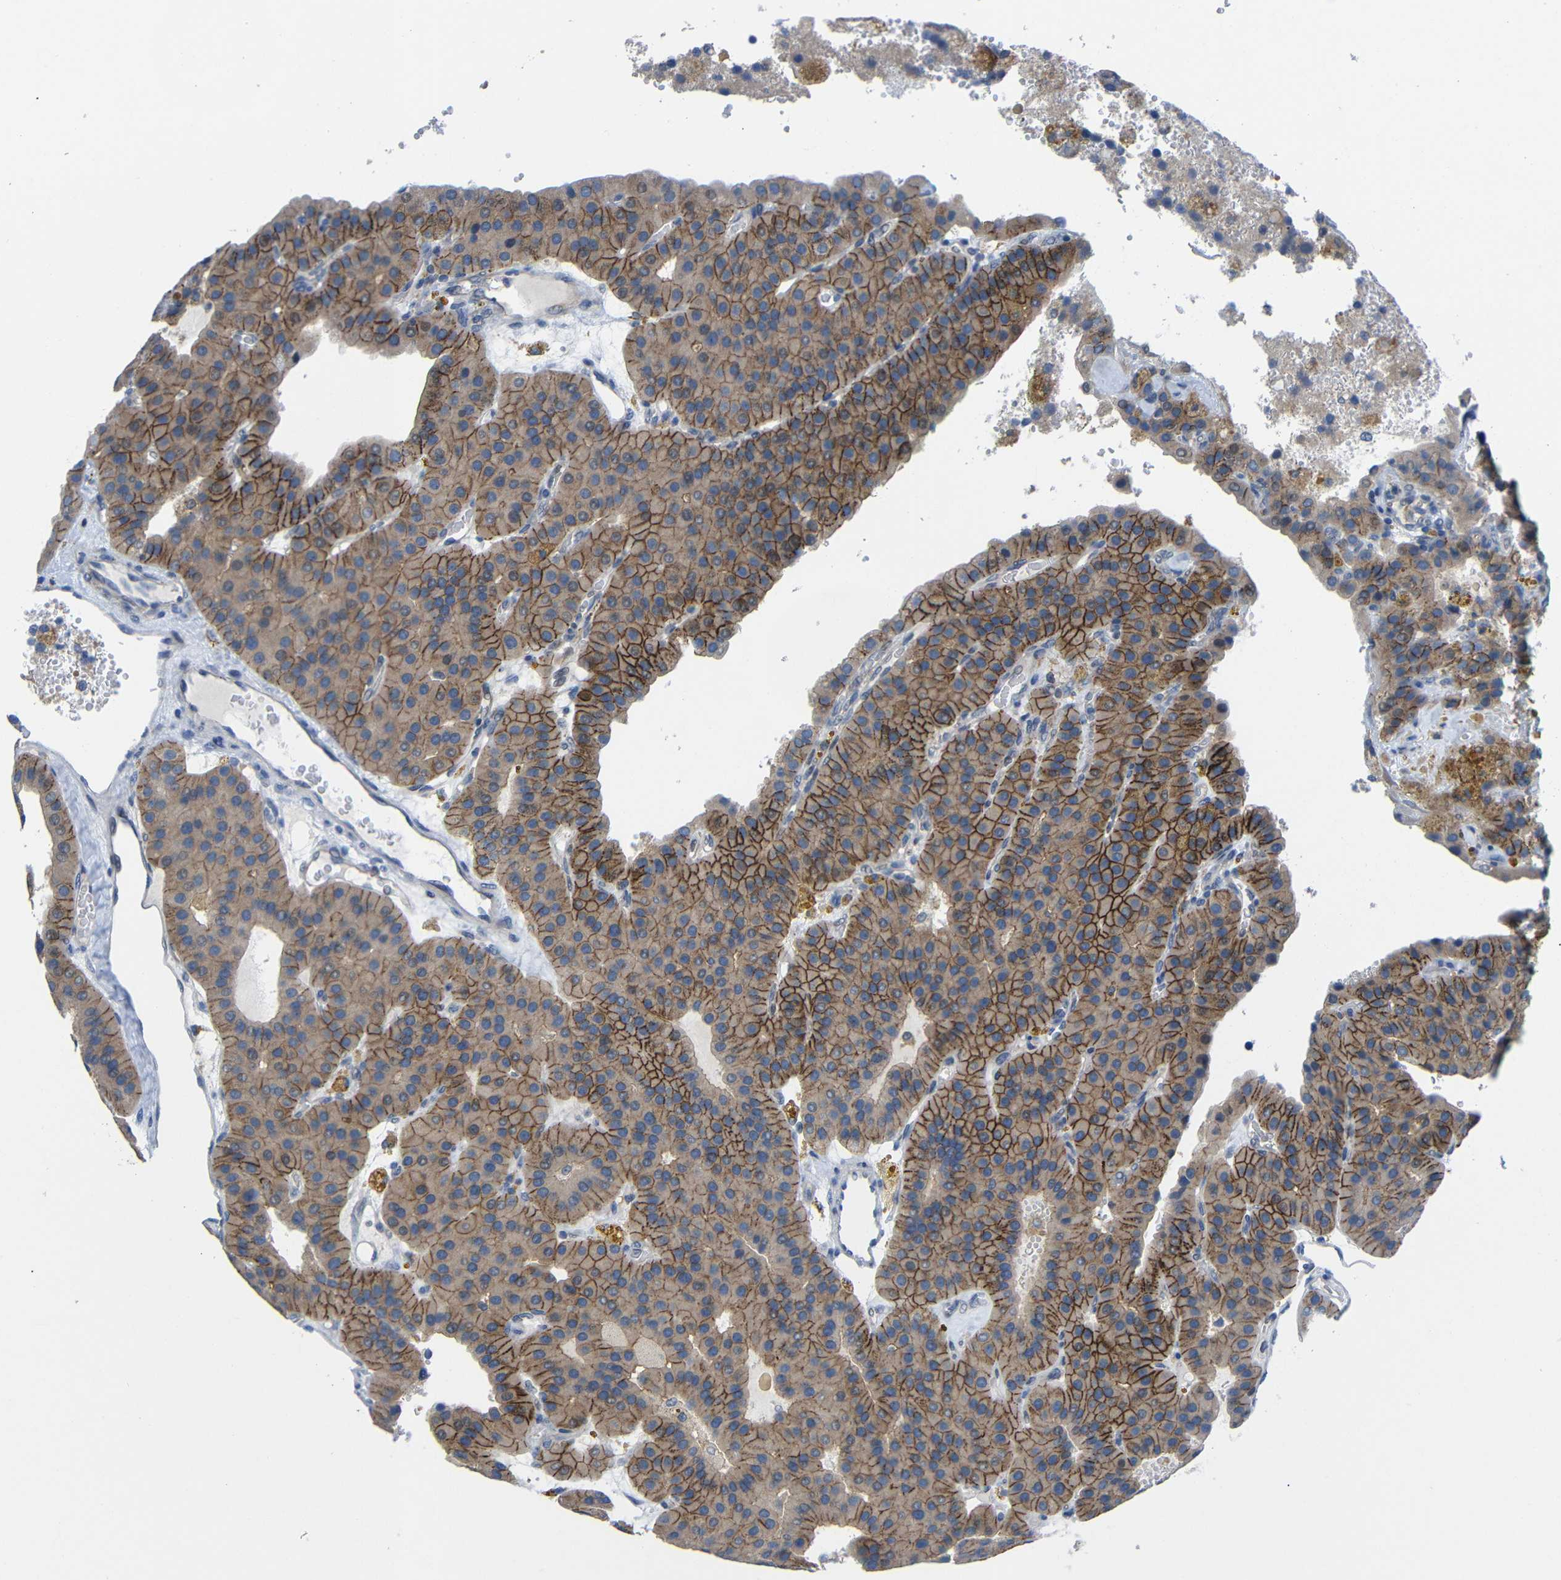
{"staining": {"intensity": "moderate", "quantity": ">75%", "location": "cytoplasmic/membranous"}, "tissue": "parathyroid gland", "cell_type": "Glandular cells", "image_type": "normal", "snomed": [{"axis": "morphology", "description": "Normal tissue, NOS"}, {"axis": "morphology", "description": "Adenoma, NOS"}, {"axis": "topography", "description": "Parathyroid gland"}], "caption": "DAB (3,3'-diaminobenzidine) immunohistochemical staining of benign parathyroid gland reveals moderate cytoplasmic/membranous protein positivity in about >75% of glandular cells.", "gene": "CMTM1", "patient": {"sex": "female", "age": 86}}